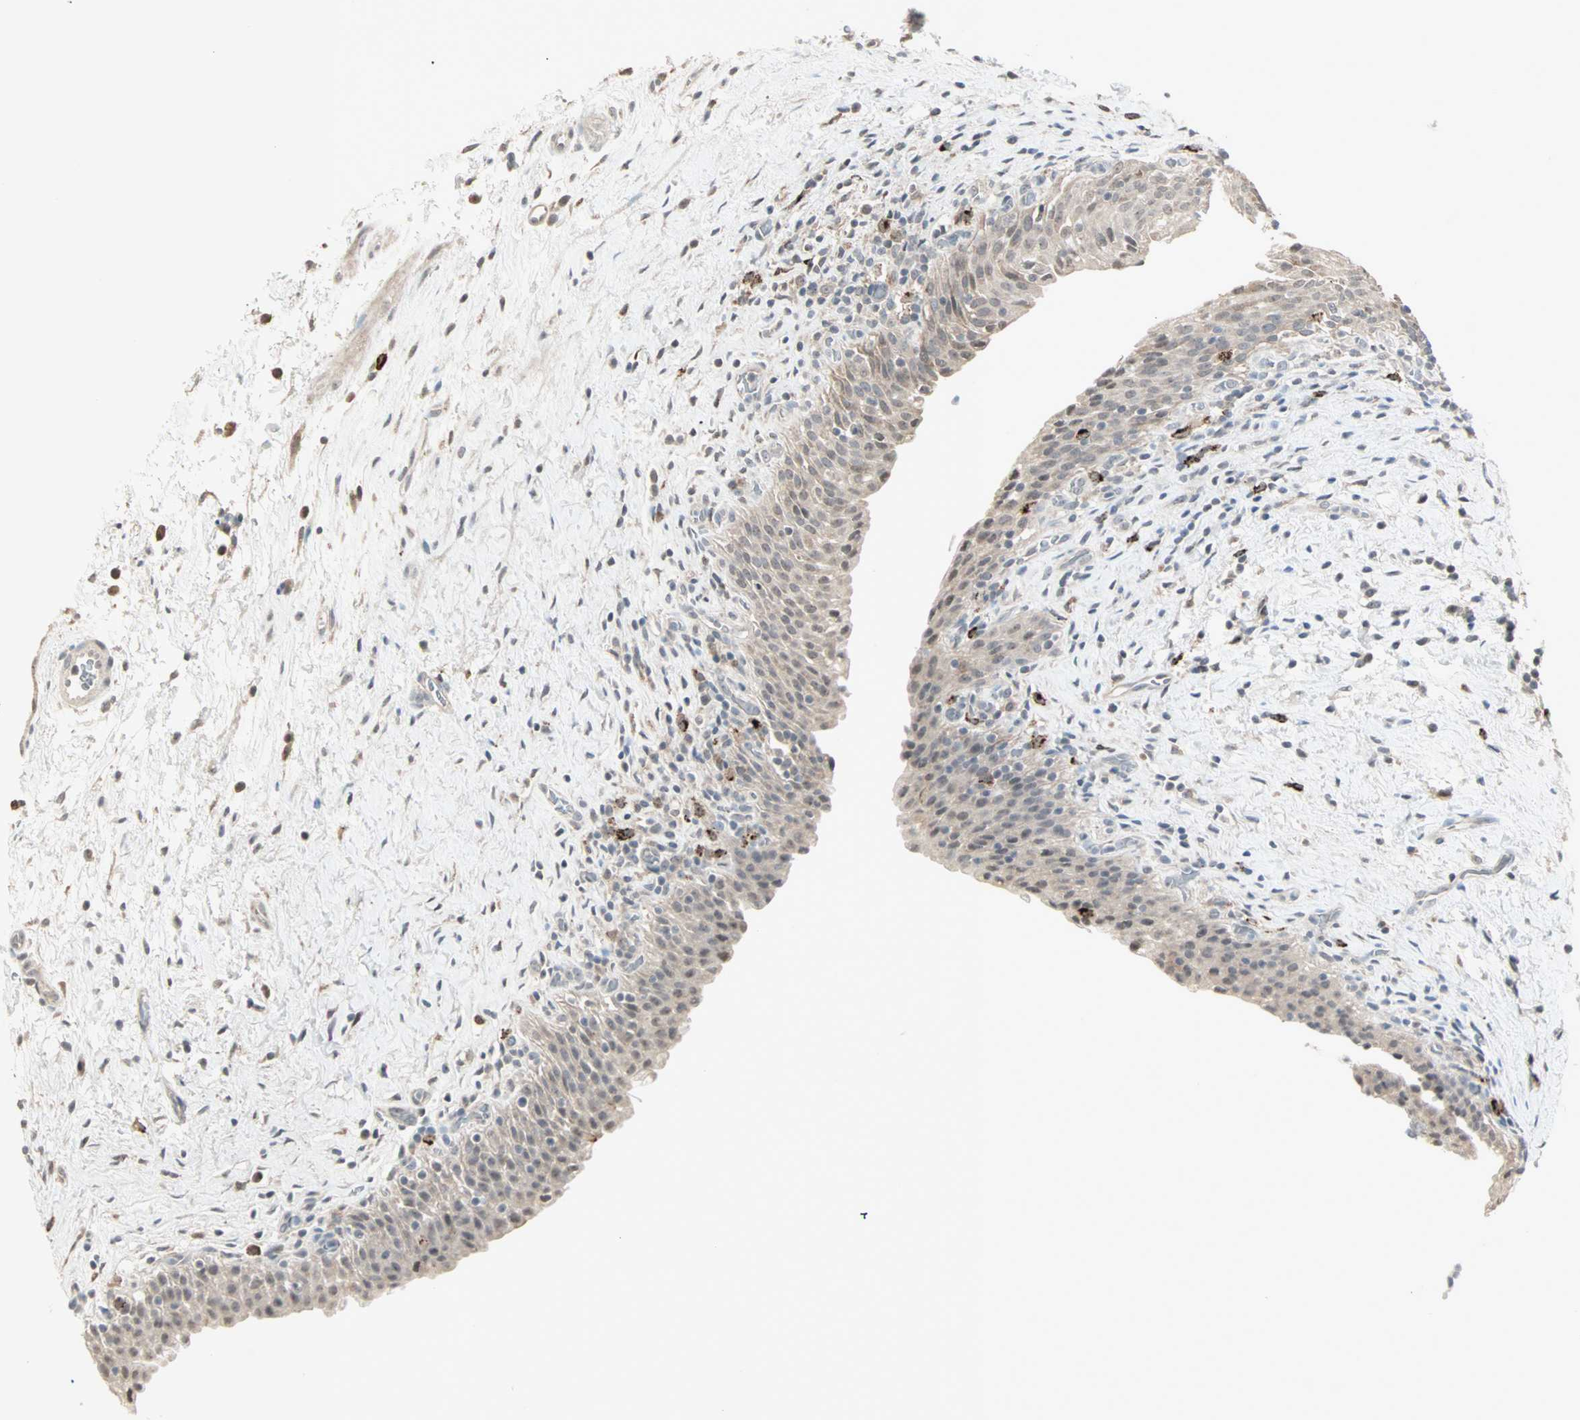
{"staining": {"intensity": "weak", "quantity": ">75%", "location": "cytoplasmic/membranous"}, "tissue": "urinary bladder", "cell_type": "Urothelial cells", "image_type": "normal", "snomed": [{"axis": "morphology", "description": "Normal tissue, NOS"}, {"axis": "topography", "description": "Urinary bladder"}], "caption": "Immunohistochemical staining of normal human urinary bladder displays >75% levels of weak cytoplasmic/membranous protein staining in approximately >75% of urothelial cells. The staining is performed using DAB (3,3'-diaminobenzidine) brown chromogen to label protein expression. The nuclei are counter-stained blue using hematoxylin.", "gene": "KDM4A", "patient": {"sex": "male", "age": 51}}